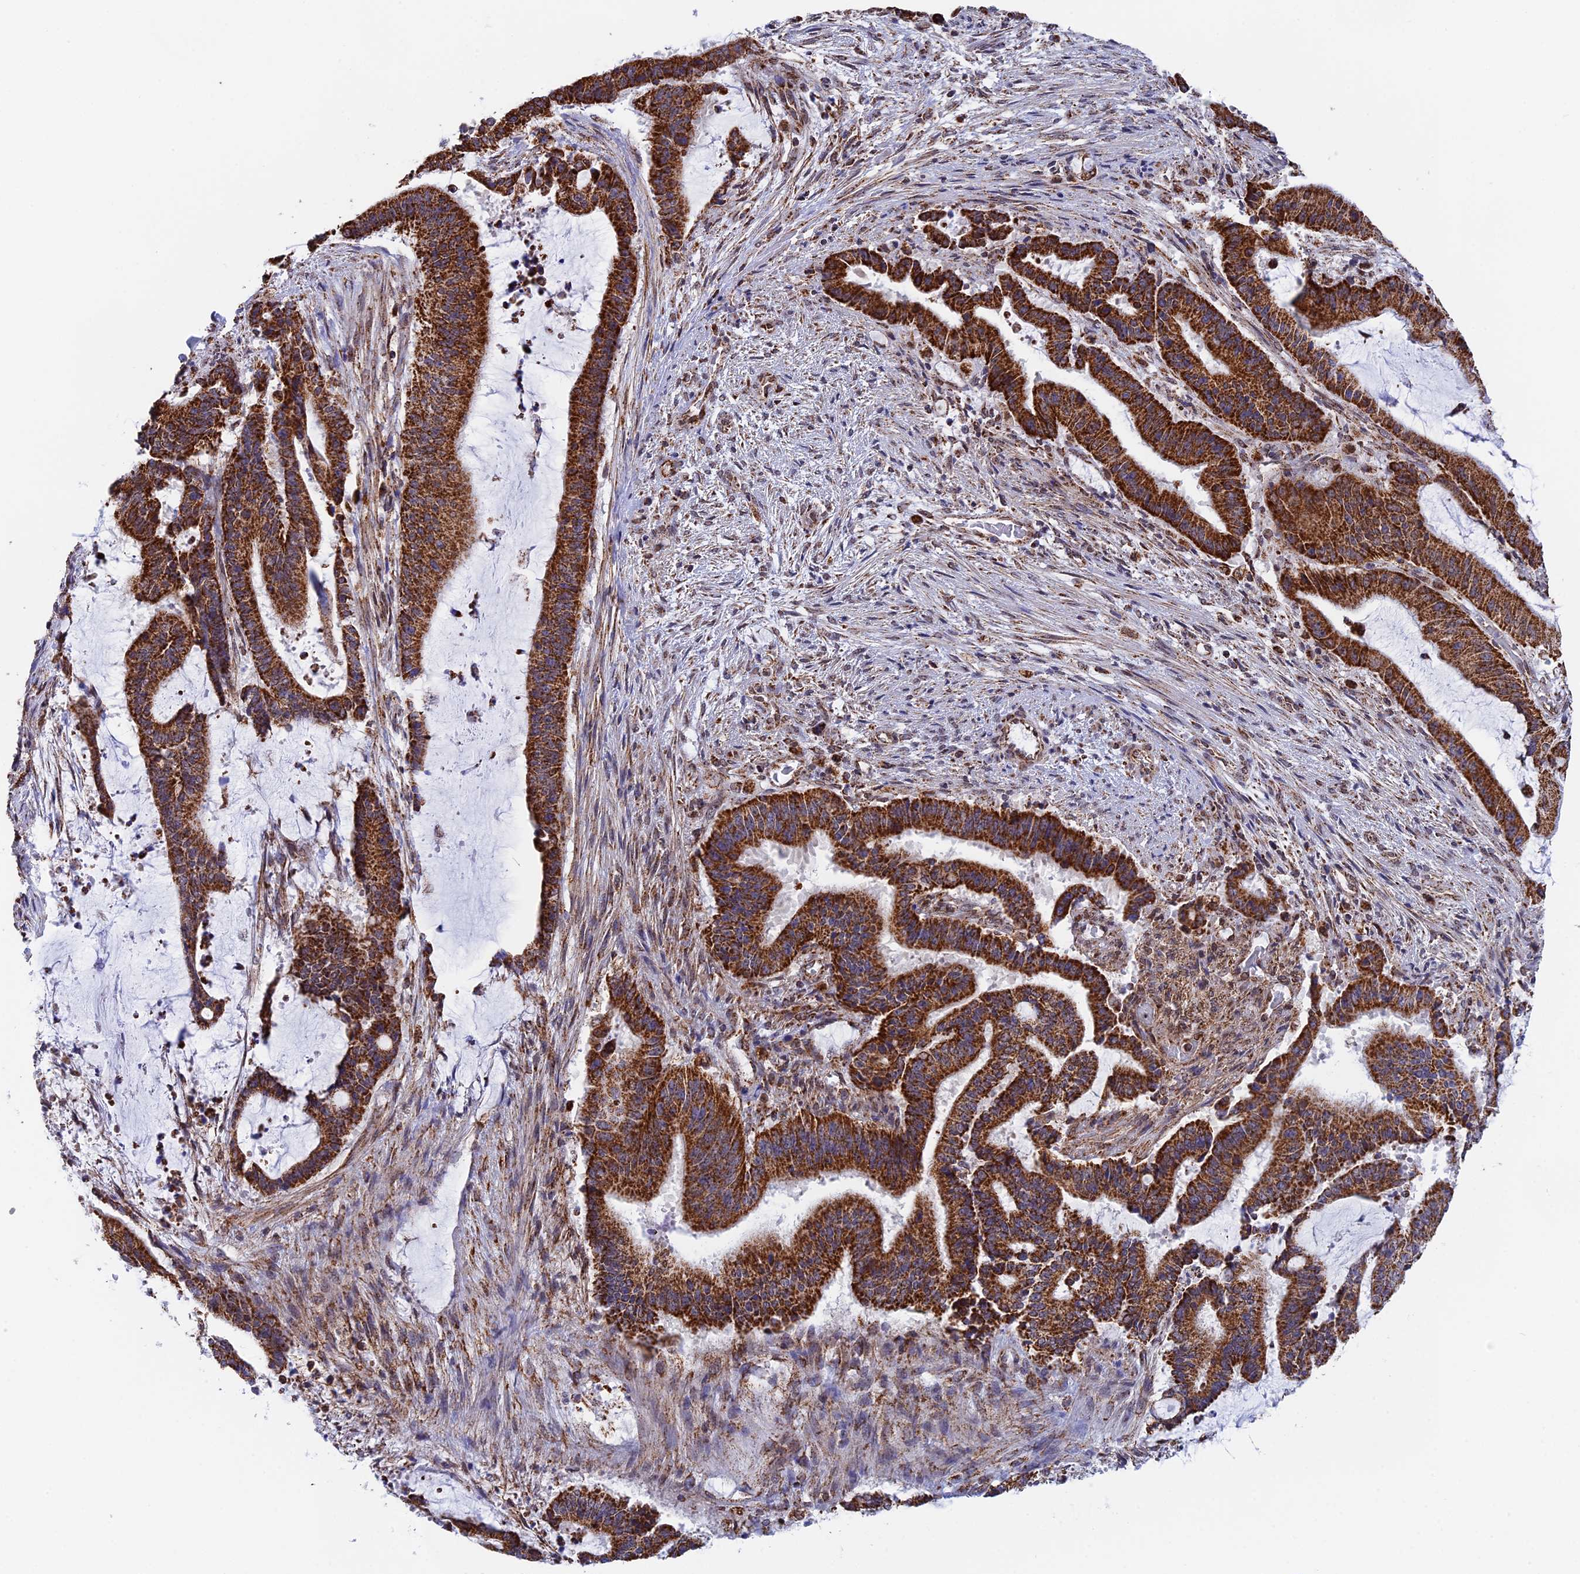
{"staining": {"intensity": "strong", "quantity": ">75%", "location": "cytoplasmic/membranous"}, "tissue": "liver cancer", "cell_type": "Tumor cells", "image_type": "cancer", "snomed": [{"axis": "morphology", "description": "Normal tissue, NOS"}, {"axis": "morphology", "description": "Cholangiocarcinoma"}, {"axis": "topography", "description": "Liver"}, {"axis": "topography", "description": "Peripheral nerve tissue"}], "caption": "IHC (DAB (3,3'-diaminobenzidine)) staining of cholangiocarcinoma (liver) demonstrates strong cytoplasmic/membranous protein expression in about >75% of tumor cells.", "gene": "CDC16", "patient": {"sex": "female", "age": 73}}